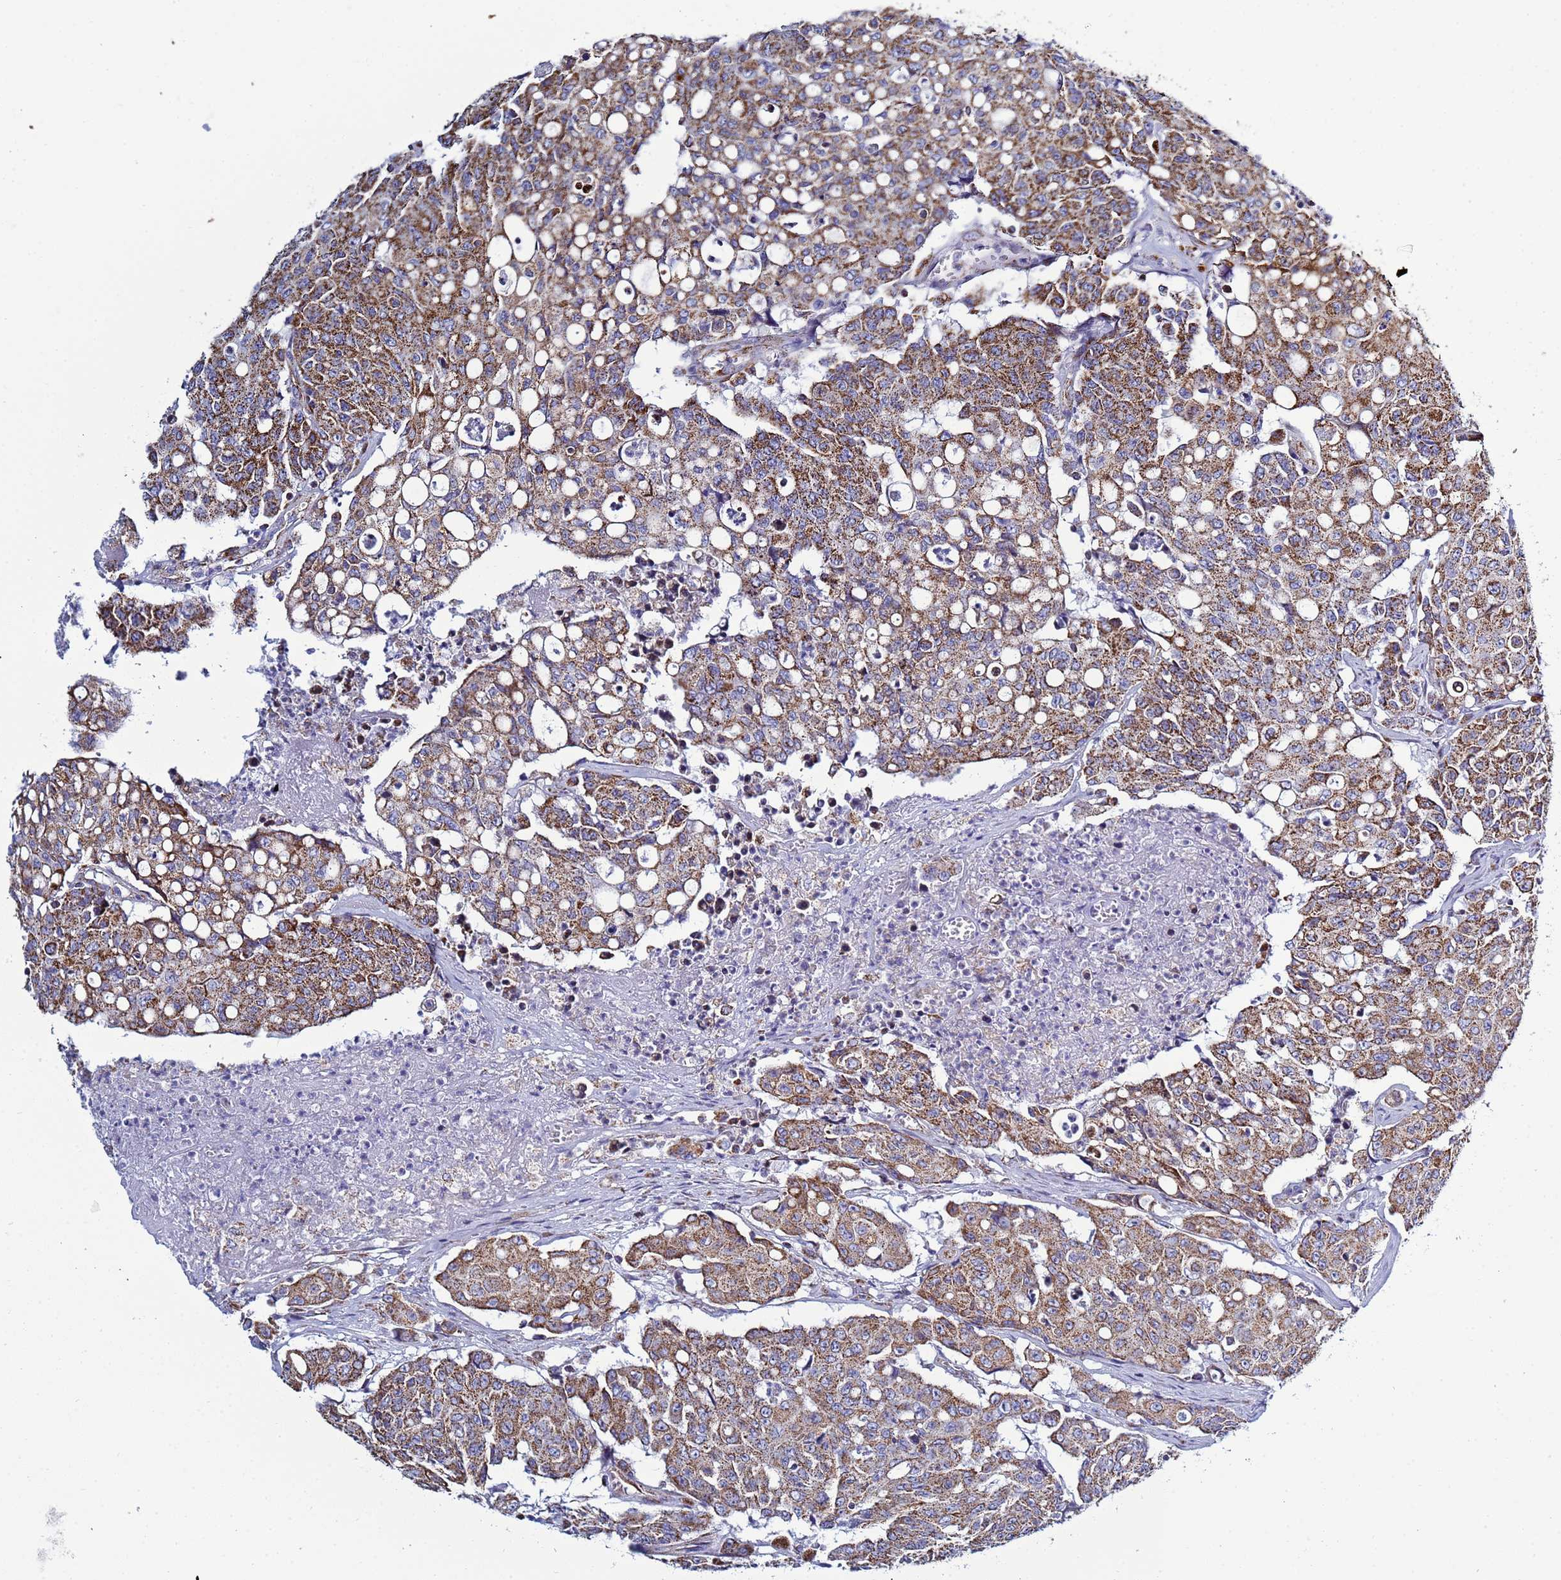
{"staining": {"intensity": "strong", "quantity": ">75%", "location": "cytoplasmic/membranous"}, "tissue": "colorectal cancer", "cell_type": "Tumor cells", "image_type": "cancer", "snomed": [{"axis": "morphology", "description": "Adenocarcinoma, NOS"}, {"axis": "topography", "description": "Colon"}], "caption": "Immunohistochemical staining of adenocarcinoma (colorectal) demonstrates high levels of strong cytoplasmic/membranous protein positivity in about >75% of tumor cells.", "gene": "COQ4", "patient": {"sex": "male", "age": 51}}